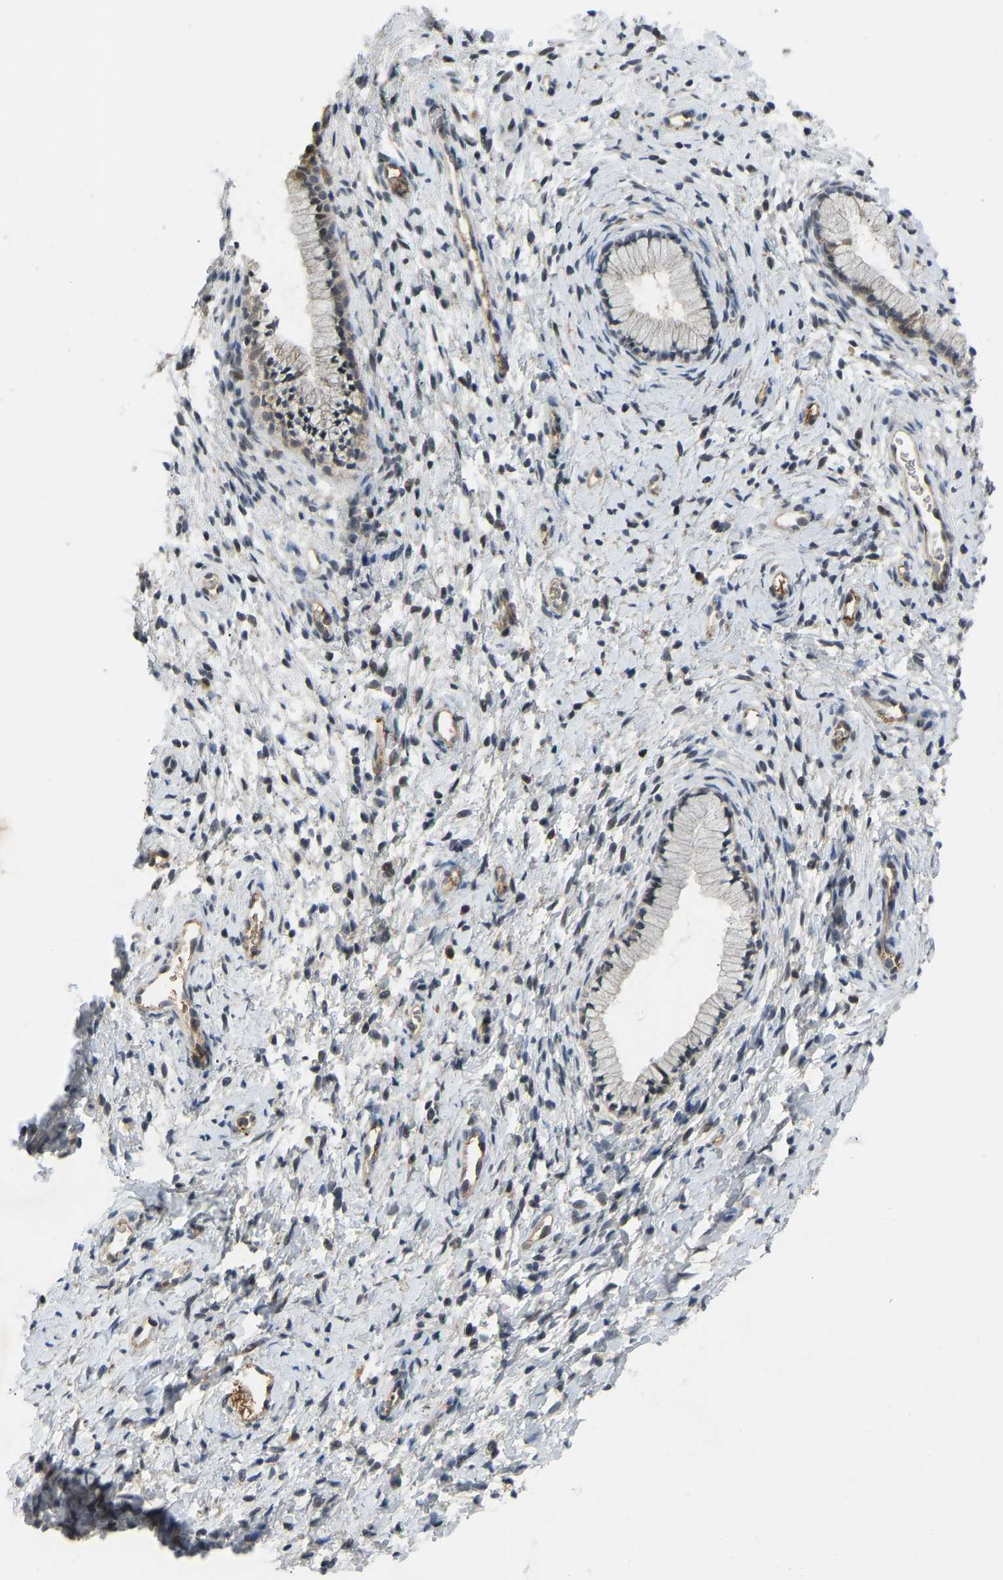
{"staining": {"intensity": "weak", "quantity": "25%-75%", "location": "cytoplasmic/membranous"}, "tissue": "cervix", "cell_type": "Glandular cells", "image_type": "normal", "snomed": [{"axis": "morphology", "description": "Normal tissue, NOS"}, {"axis": "topography", "description": "Cervix"}], "caption": "IHC image of benign human cervix stained for a protein (brown), which reveals low levels of weak cytoplasmic/membranous staining in about 25%-75% of glandular cells.", "gene": "ZNF251", "patient": {"sex": "female", "age": 72}}